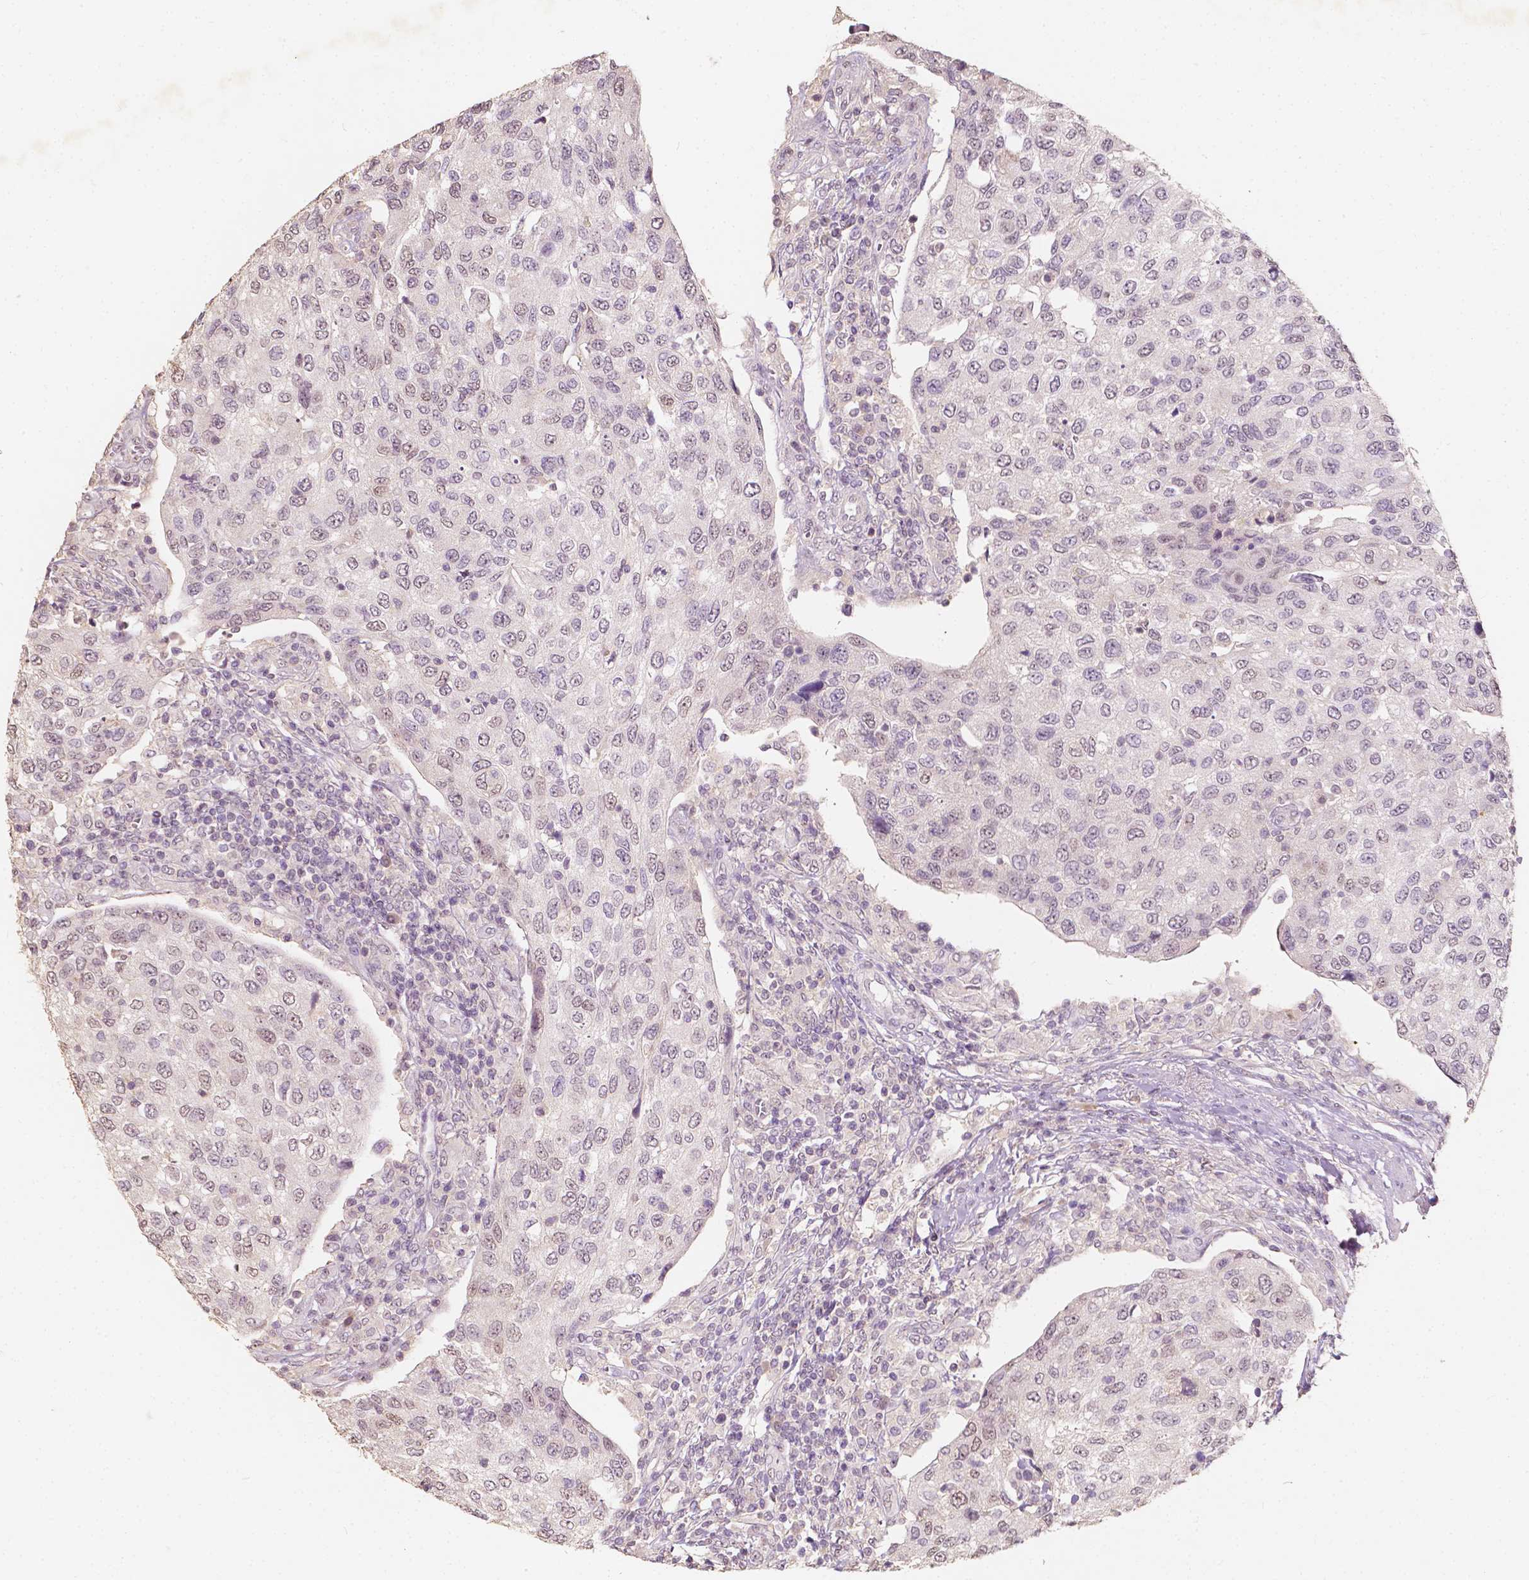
{"staining": {"intensity": "weak", "quantity": "<25%", "location": "nuclear"}, "tissue": "urothelial cancer", "cell_type": "Tumor cells", "image_type": "cancer", "snomed": [{"axis": "morphology", "description": "Urothelial carcinoma, High grade"}, {"axis": "topography", "description": "Urinary bladder"}], "caption": "The photomicrograph reveals no staining of tumor cells in urothelial cancer. The staining is performed using DAB brown chromogen with nuclei counter-stained in using hematoxylin.", "gene": "SOX15", "patient": {"sex": "female", "age": 78}}